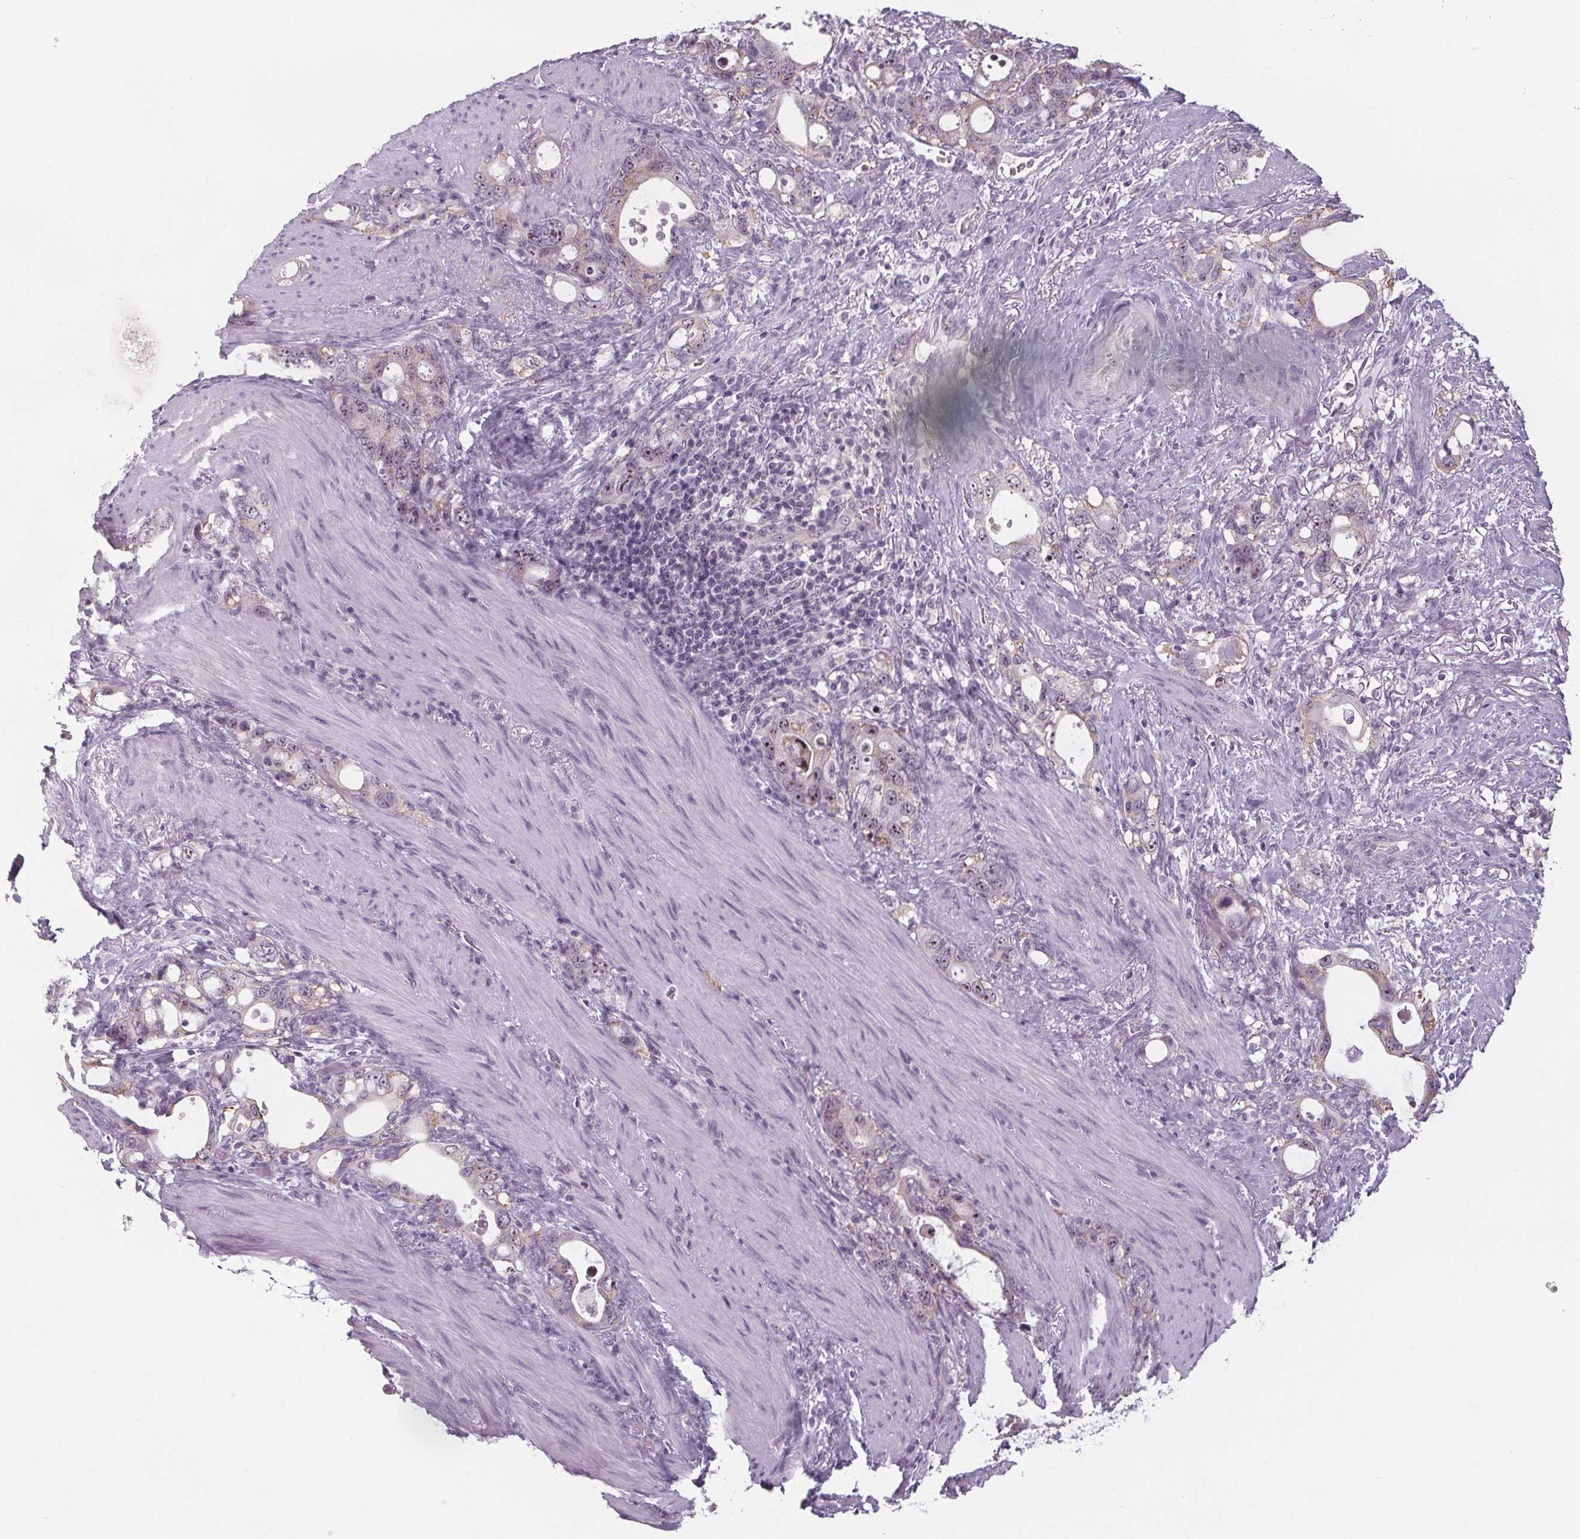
{"staining": {"intensity": "moderate", "quantity": "25%-75%", "location": "cytoplasmic/membranous,nuclear"}, "tissue": "stomach cancer", "cell_type": "Tumor cells", "image_type": "cancer", "snomed": [{"axis": "morphology", "description": "Adenocarcinoma, NOS"}, {"axis": "topography", "description": "Stomach, upper"}], "caption": "This is a micrograph of immunohistochemistry staining of stomach adenocarcinoma, which shows moderate staining in the cytoplasmic/membranous and nuclear of tumor cells.", "gene": "NOLC1", "patient": {"sex": "male", "age": 74}}